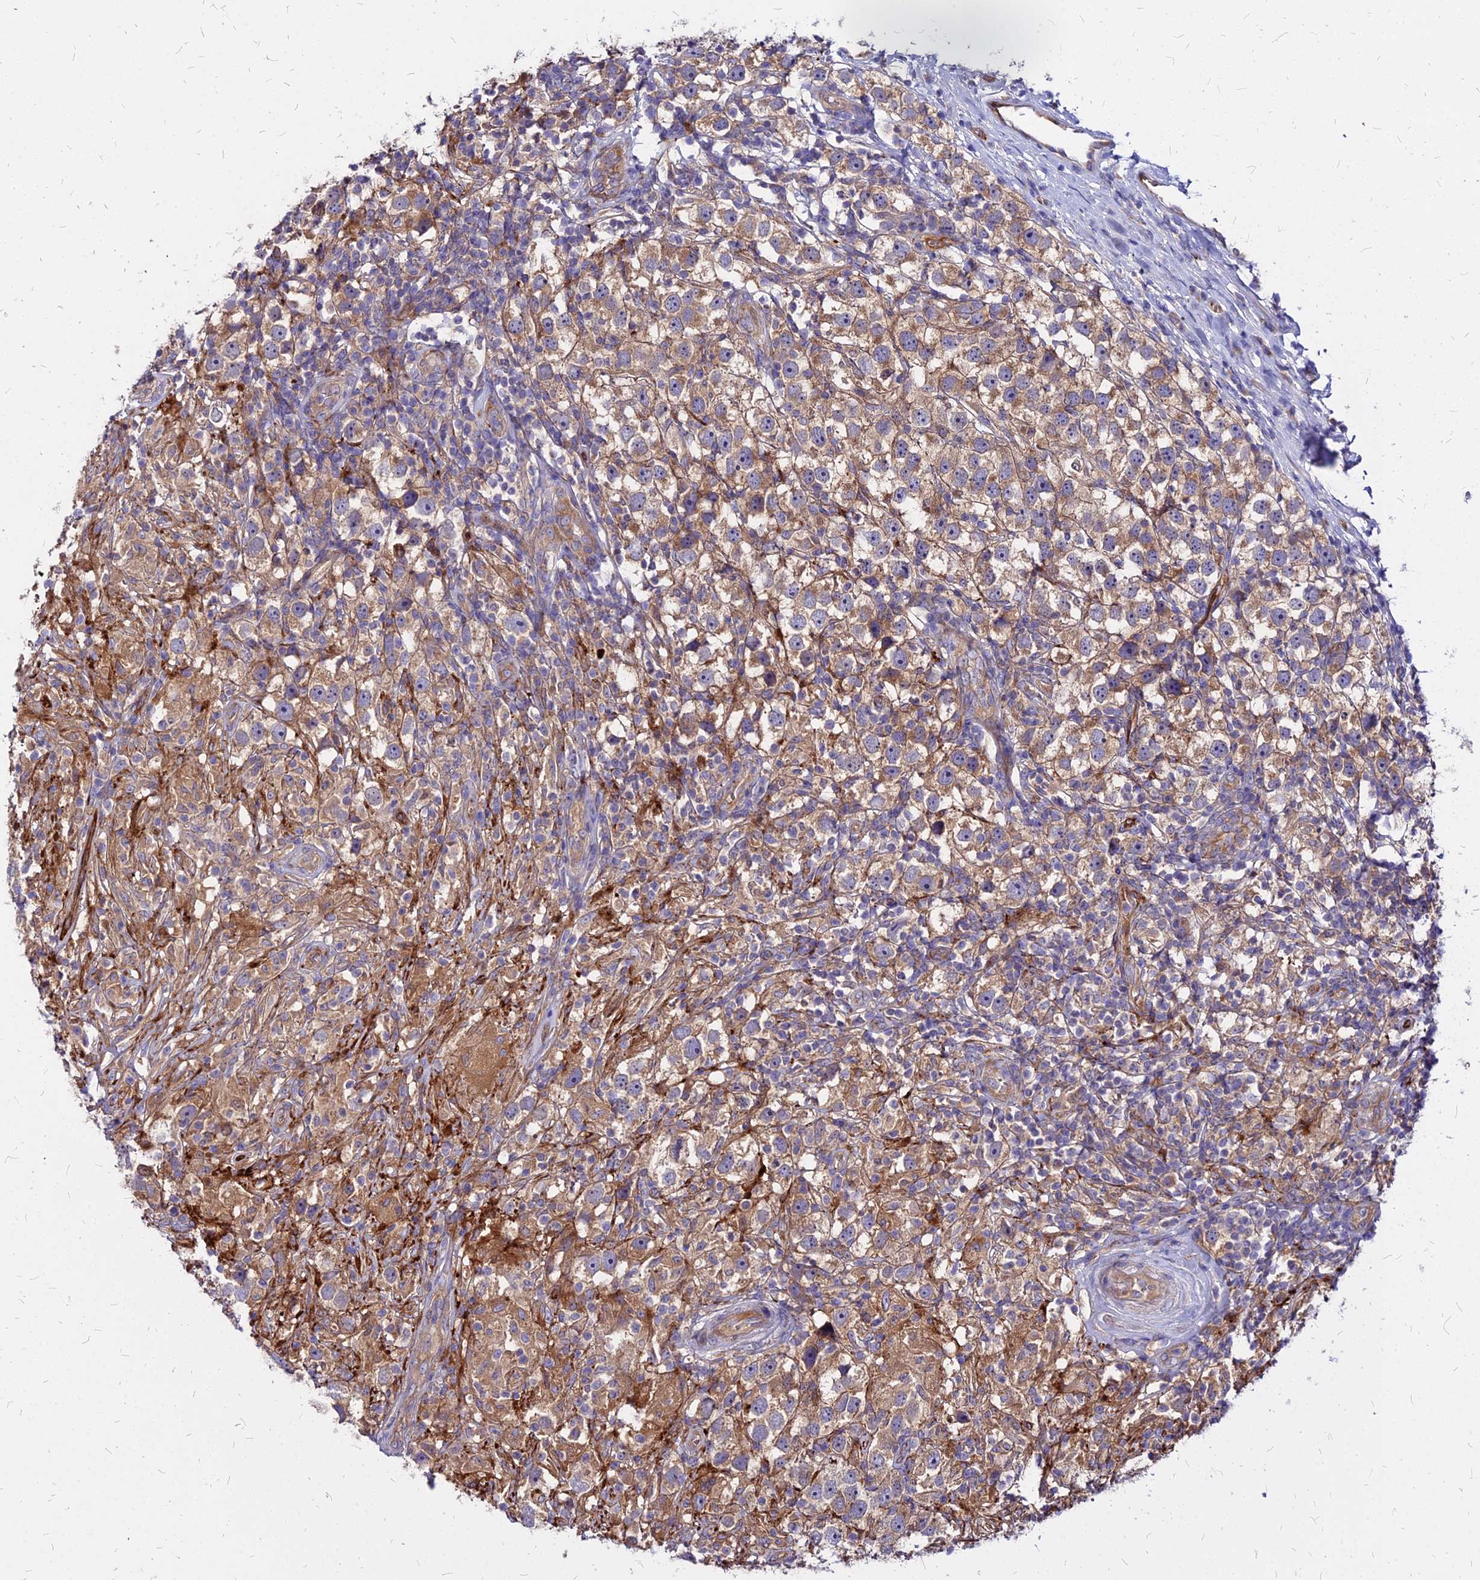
{"staining": {"intensity": "moderate", "quantity": ">75%", "location": "cytoplasmic/membranous"}, "tissue": "testis cancer", "cell_type": "Tumor cells", "image_type": "cancer", "snomed": [{"axis": "morphology", "description": "Seminoma, NOS"}, {"axis": "topography", "description": "Testis"}], "caption": "Protein analysis of testis seminoma tissue shows moderate cytoplasmic/membranous staining in approximately >75% of tumor cells.", "gene": "COMMD10", "patient": {"sex": "male", "age": 49}}